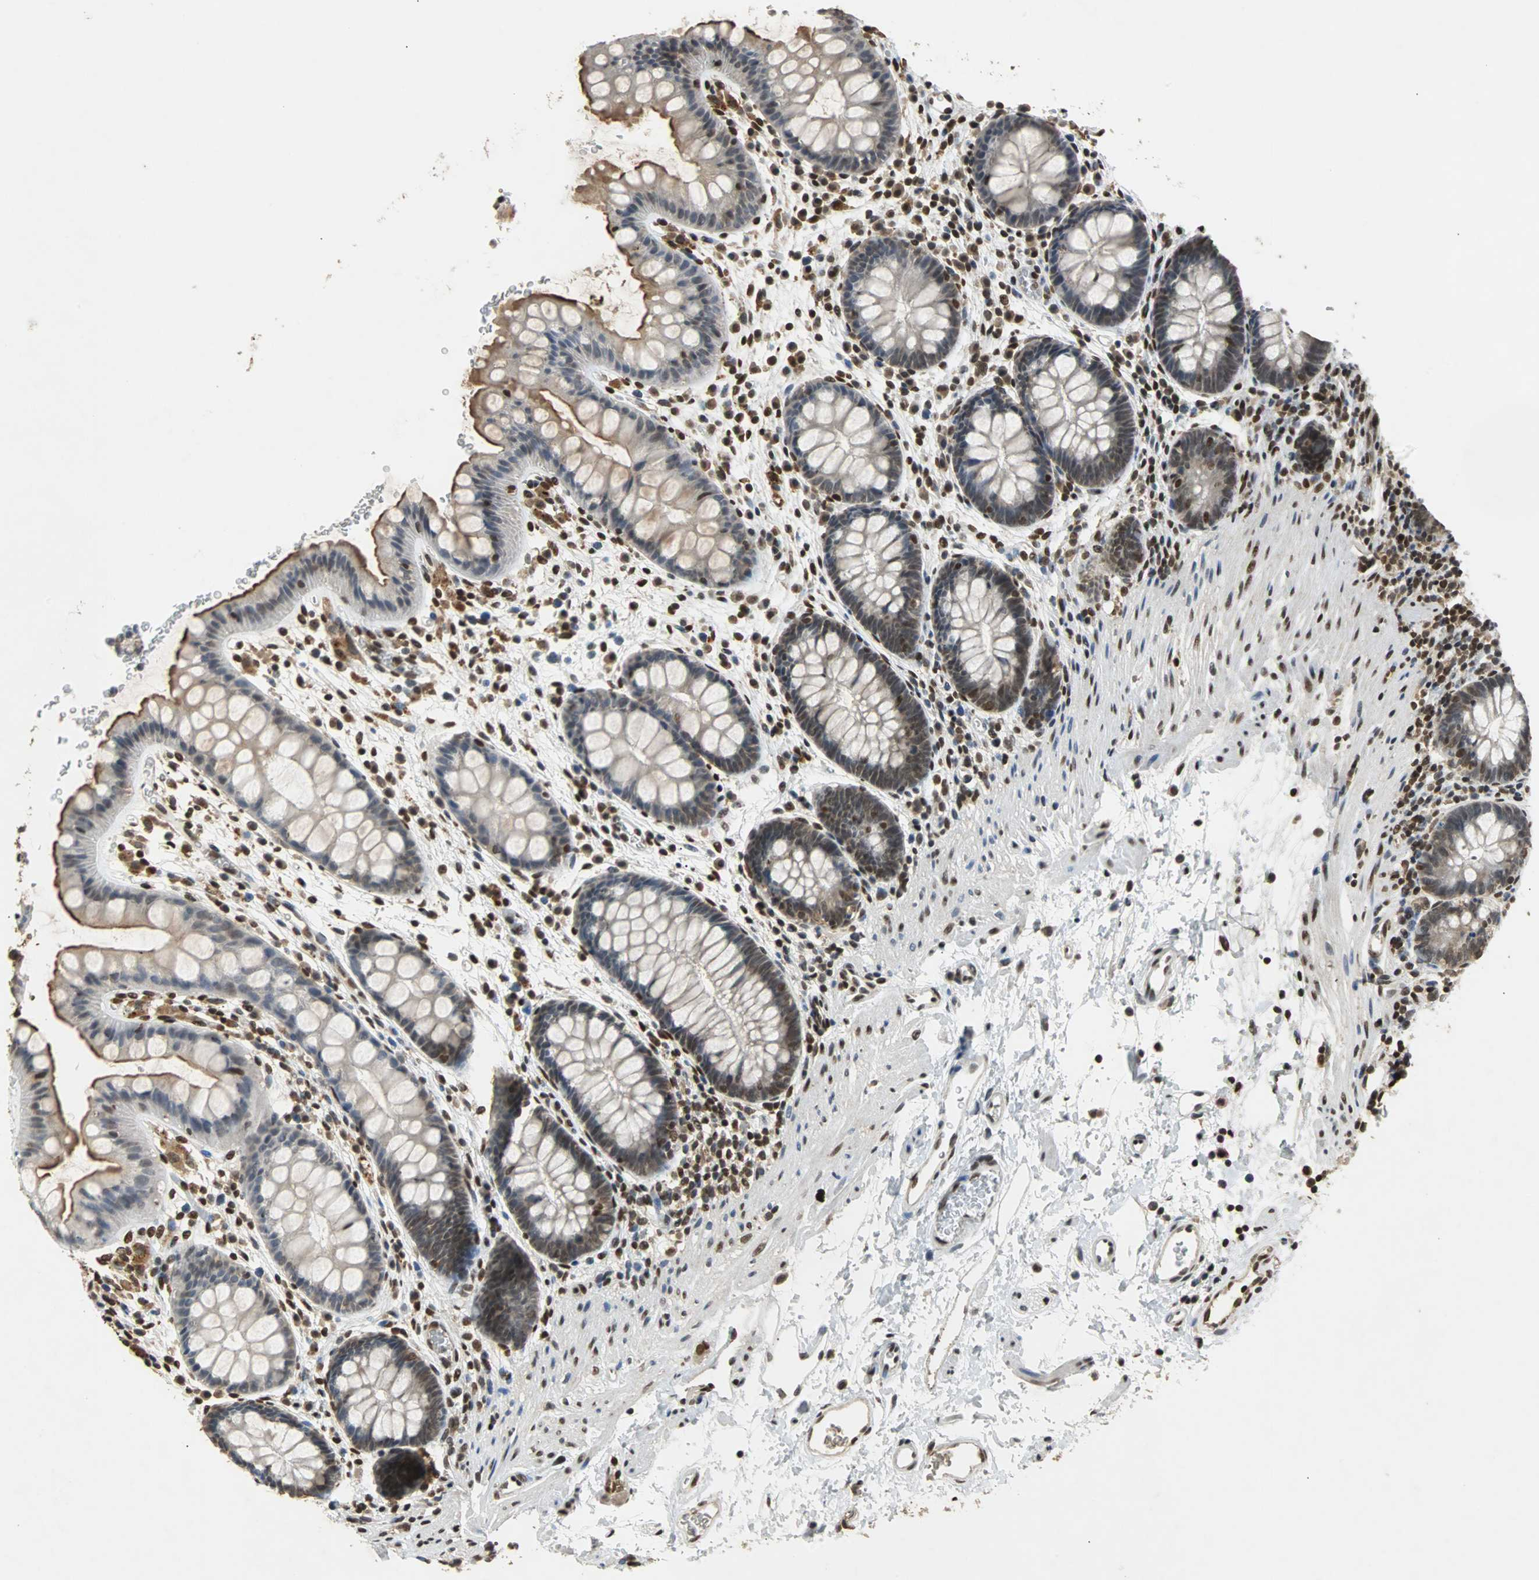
{"staining": {"intensity": "strong", "quantity": "25%-75%", "location": "cytoplasmic/membranous,nuclear"}, "tissue": "rectum", "cell_type": "Glandular cells", "image_type": "normal", "snomed": [{"axis": "morphology", "description": "Normal tissue, NOS"}, {"axis": "topography", "description": "Rectum"}], "caption": "Glandular cells demonstrate high levels of strong cytoplasmic/membranous,nuclear positivity in approximately 25%-75% of cells in benign rectum.", "gene": "PHC1", "patient": {"sex": "female", "age": 24}}